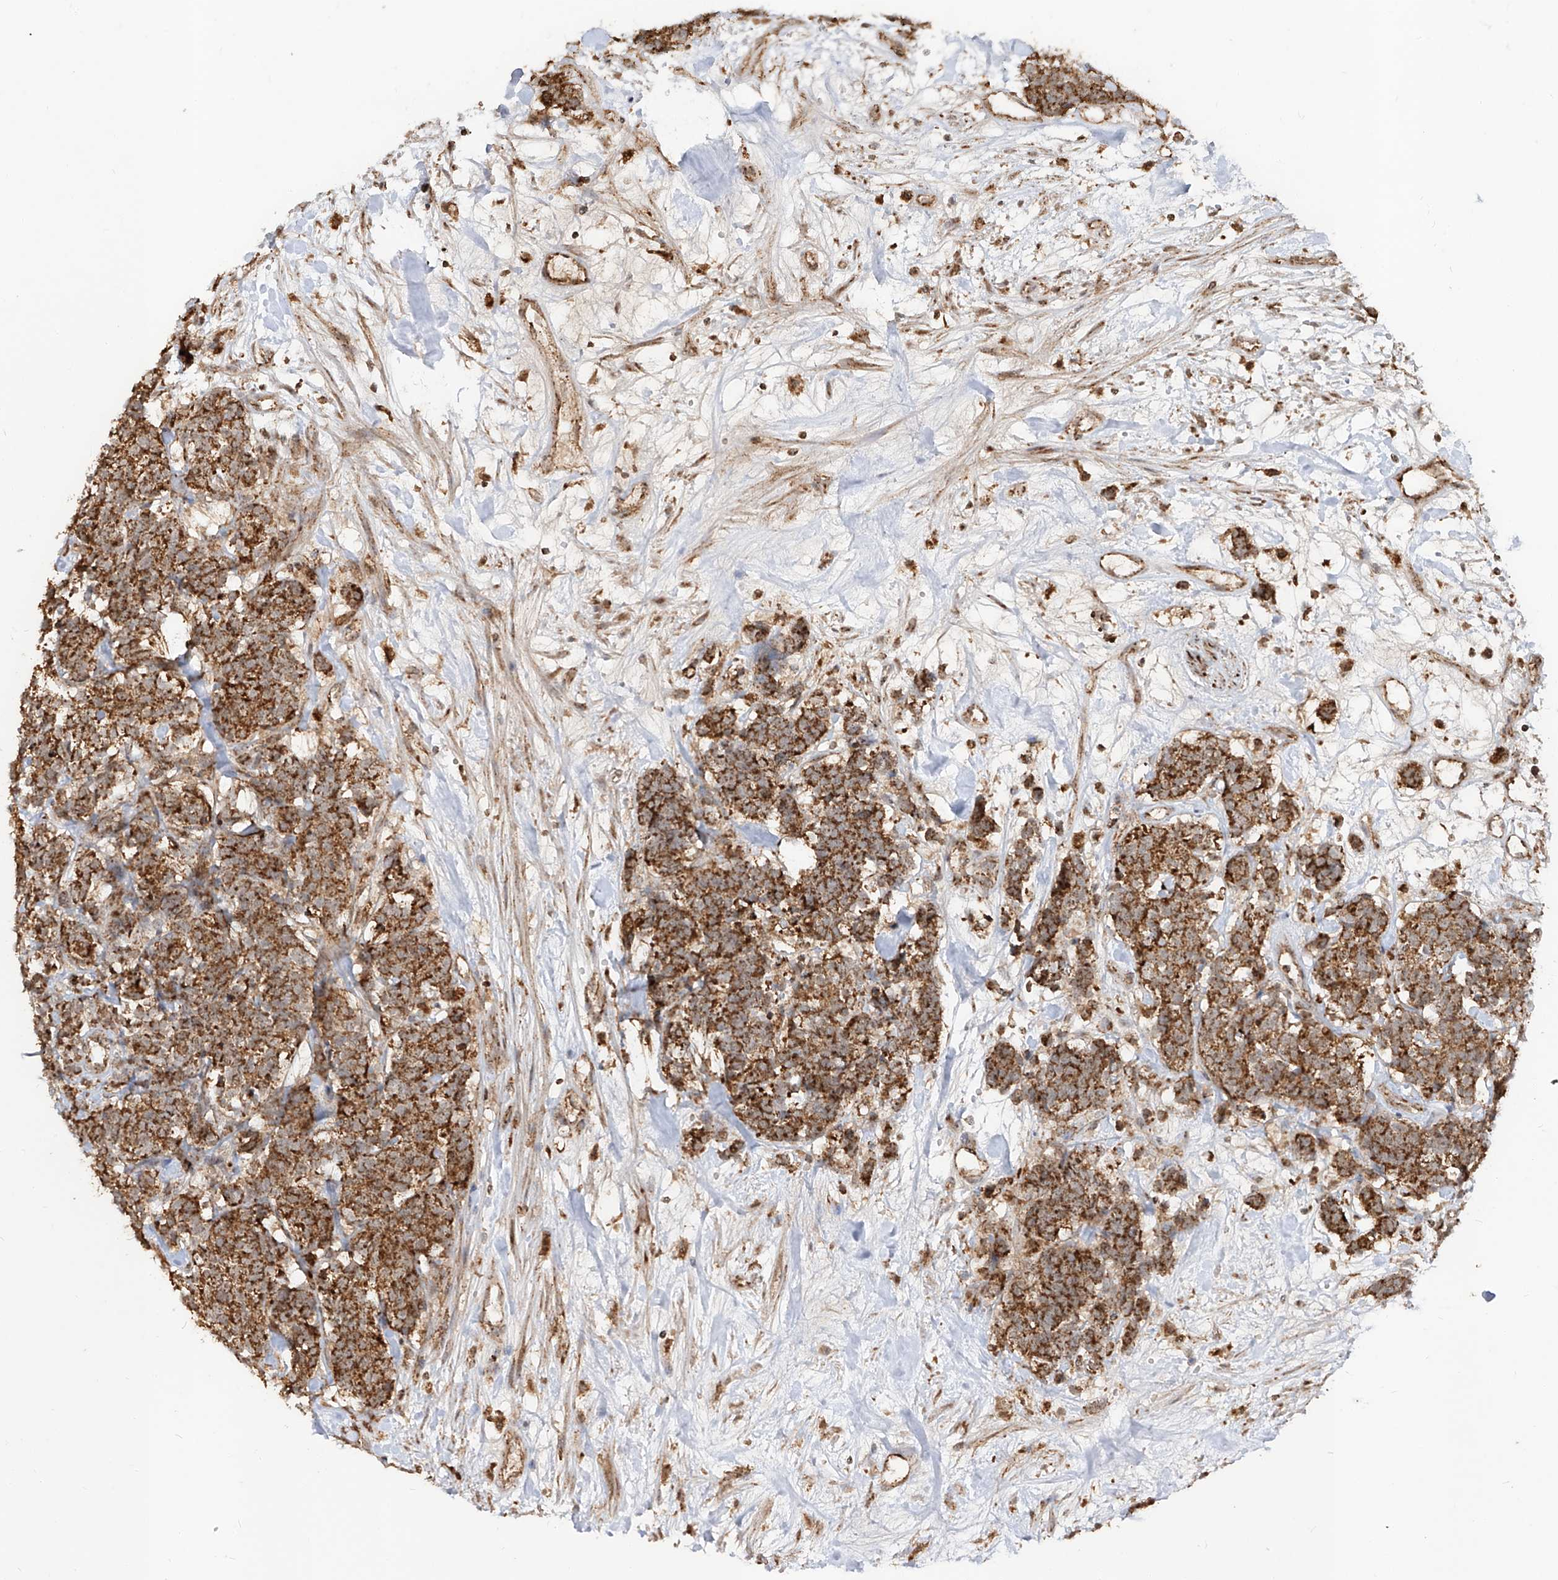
{"staining": {"intensity": "strong", "quantity": ">75%", "location": "cytoplasmic/membranous"}, "tissue": "carcinoid", "cell_type": "Tumor cells", "image_type": "cancer", "snomed": [{"axis": "morphology", "description": "Carcinoma, NOS"}, {"axis": "morphology", "description": "Carcinoid, malignant, NOS"}, {"axis": "topography", "description": "Urinary bladder"}], "caption": "Approximately >75% of tumor cells in carcinoma show strong cytoplasmic/membranous protein expression as visualized by brown immunohistochemical staining.", "gene": "AIM2", "patient": {"sex": "male", "age": 57}}